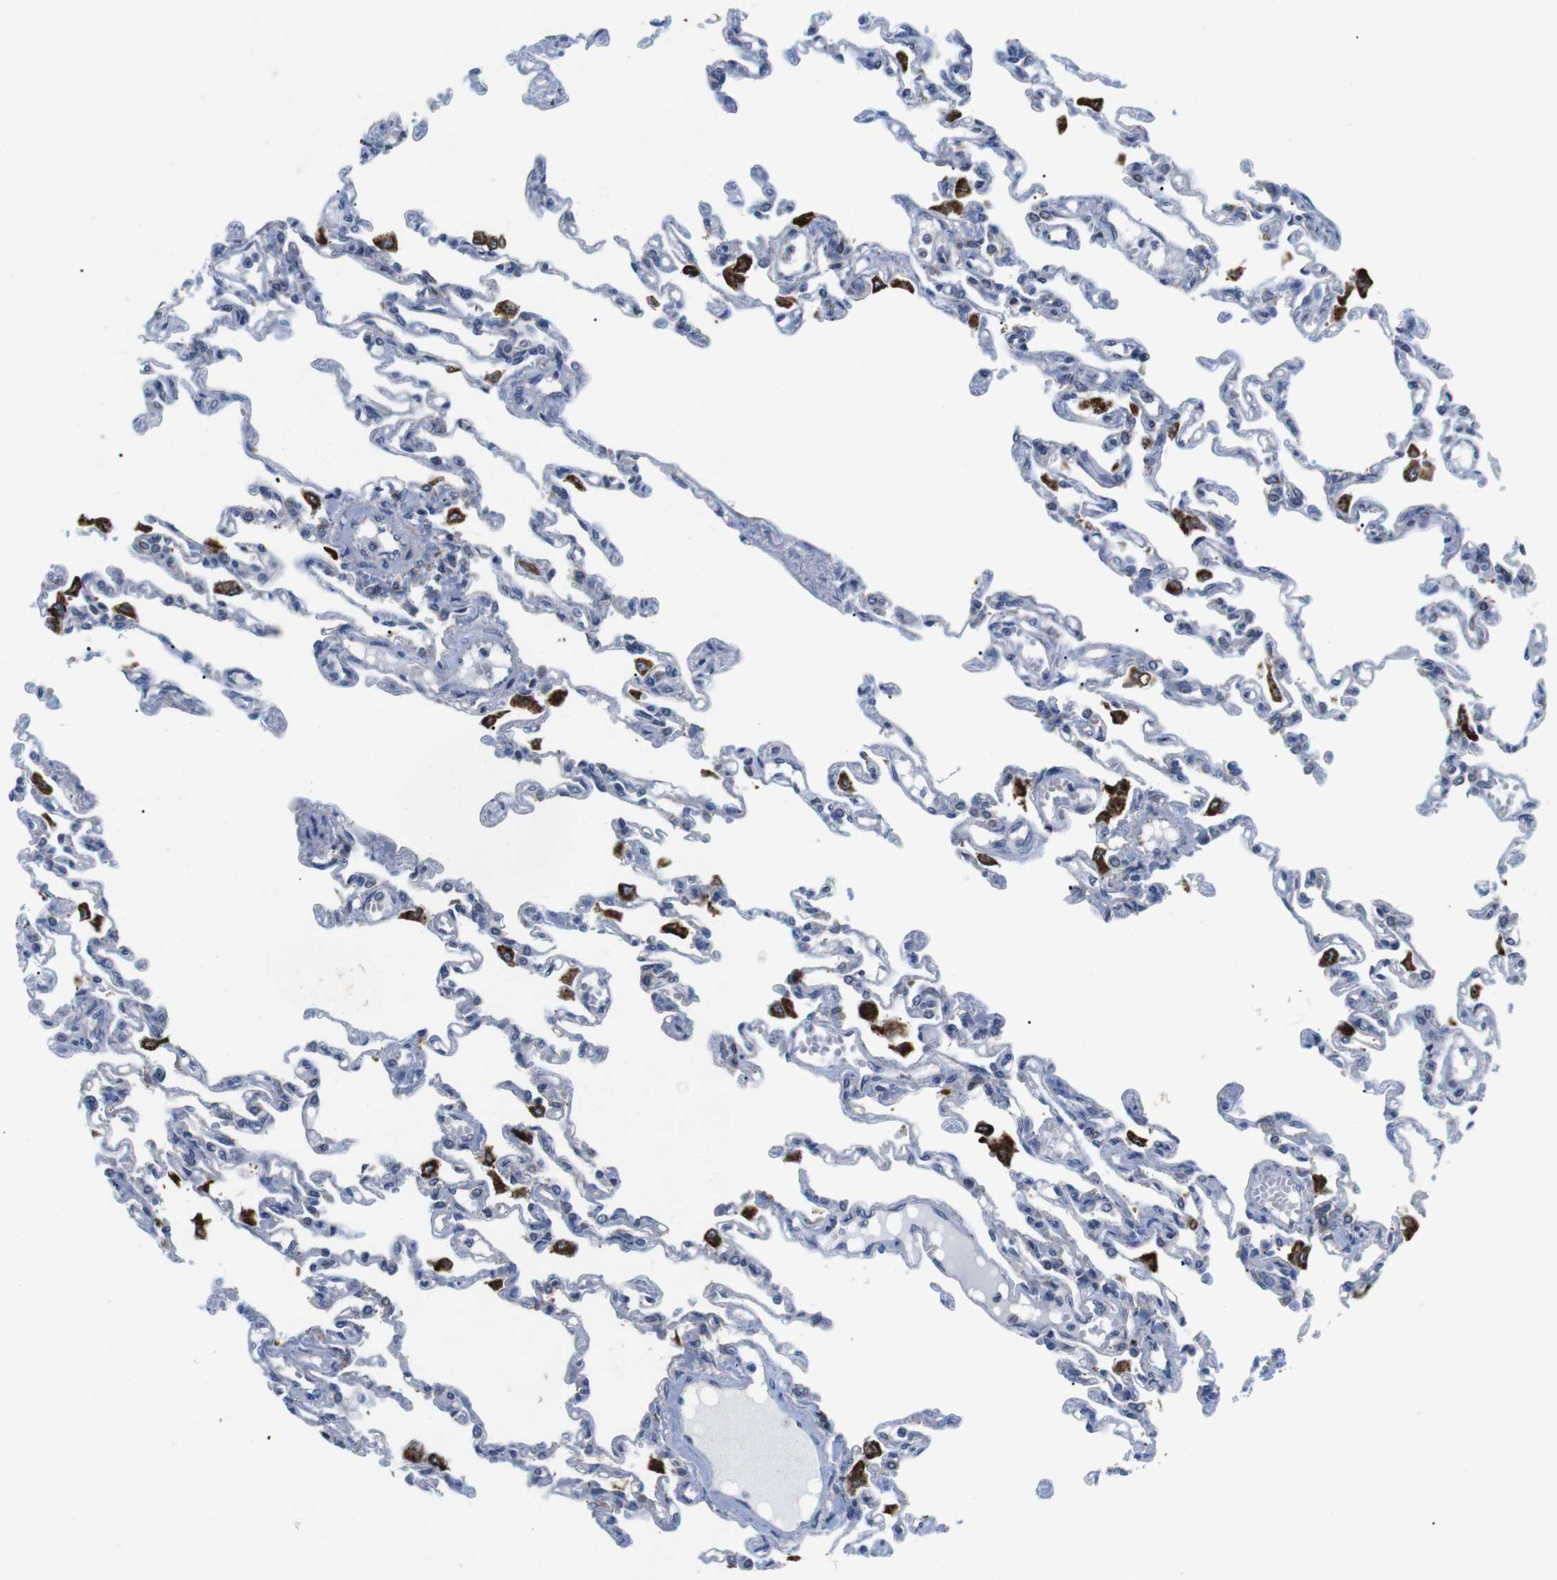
{"staining": {"intensity": "moderate", "quantity": "25%-75%", "location": "cytoplasmic/membranous"}, "tissue": "lung", "cell_type": "Alveolar cells", "image_type": "normal", "snomed": [{"axis": "morphology", "description": "Normal tissue, NOS"}, {"axis": "topography", "description": "Lung"}], "caption": "Protein analysis of benign lung reveals moderate cytoplasmic/membranous positivity in about 25%-75% of alveolar cells.", "gene": "F2RL1", "patient": {"sex": "male", "age": 21}}